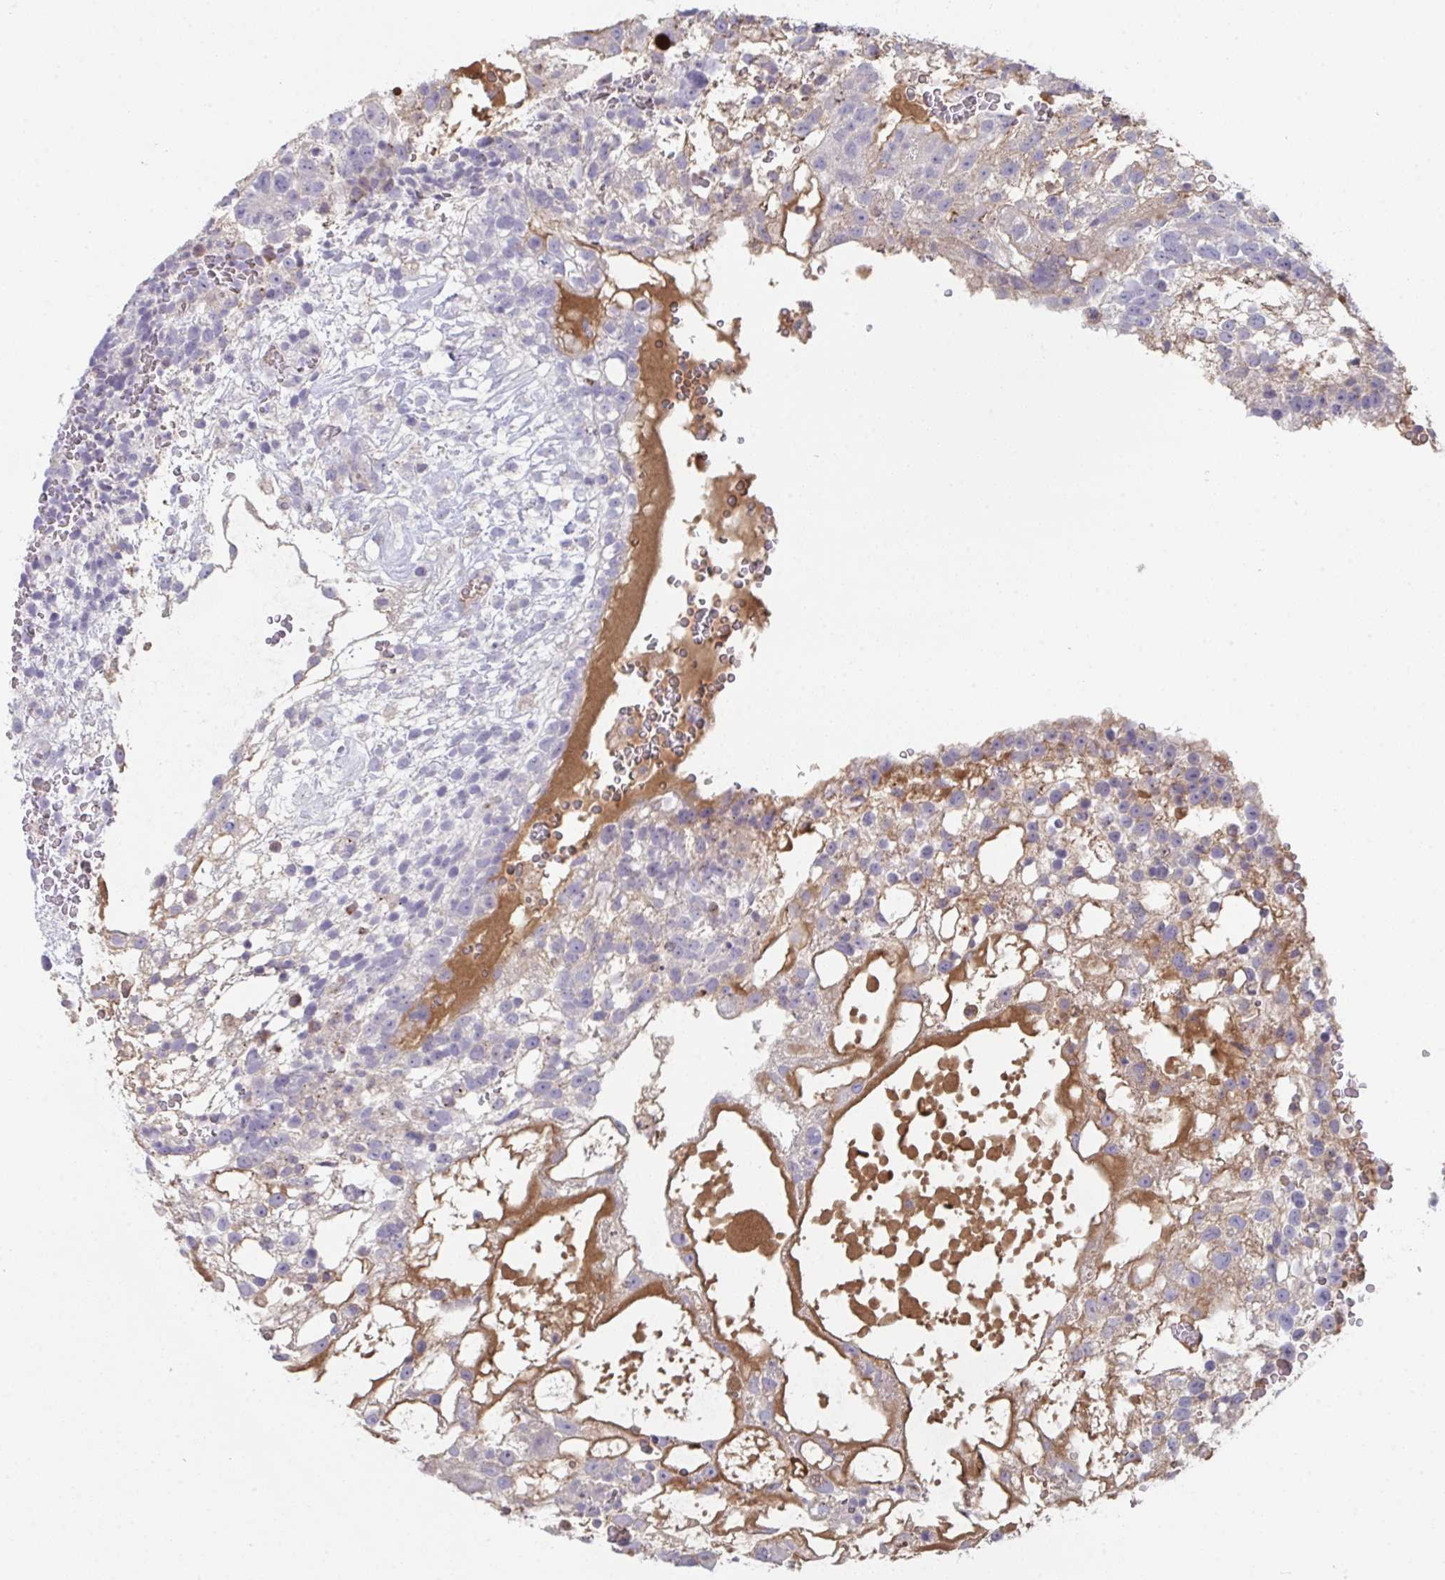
{"staining": {"intensity": "negative", "quantity": "none", "location": "none"}, "tissue": "testis cancer", "cell_type": "Tumor cells", "image_type": "cancer", "snomed": [{"axis": "morphology", "description": "Normal tissue, NOS"}, {"axis": "morphology", "description": "Carcinoma, Embryonal, NOS"}, {"axis": "topography", "description": "Testis"}], "caption": "Embryonal carcinoma (testis) was stained to show a protein in brown. There is no significant expression in tumor cells. (IHC, brightfield microscopy, high magnification).", "gene": "HGFAC", "patient": {"sex": "male", "age": 32}}